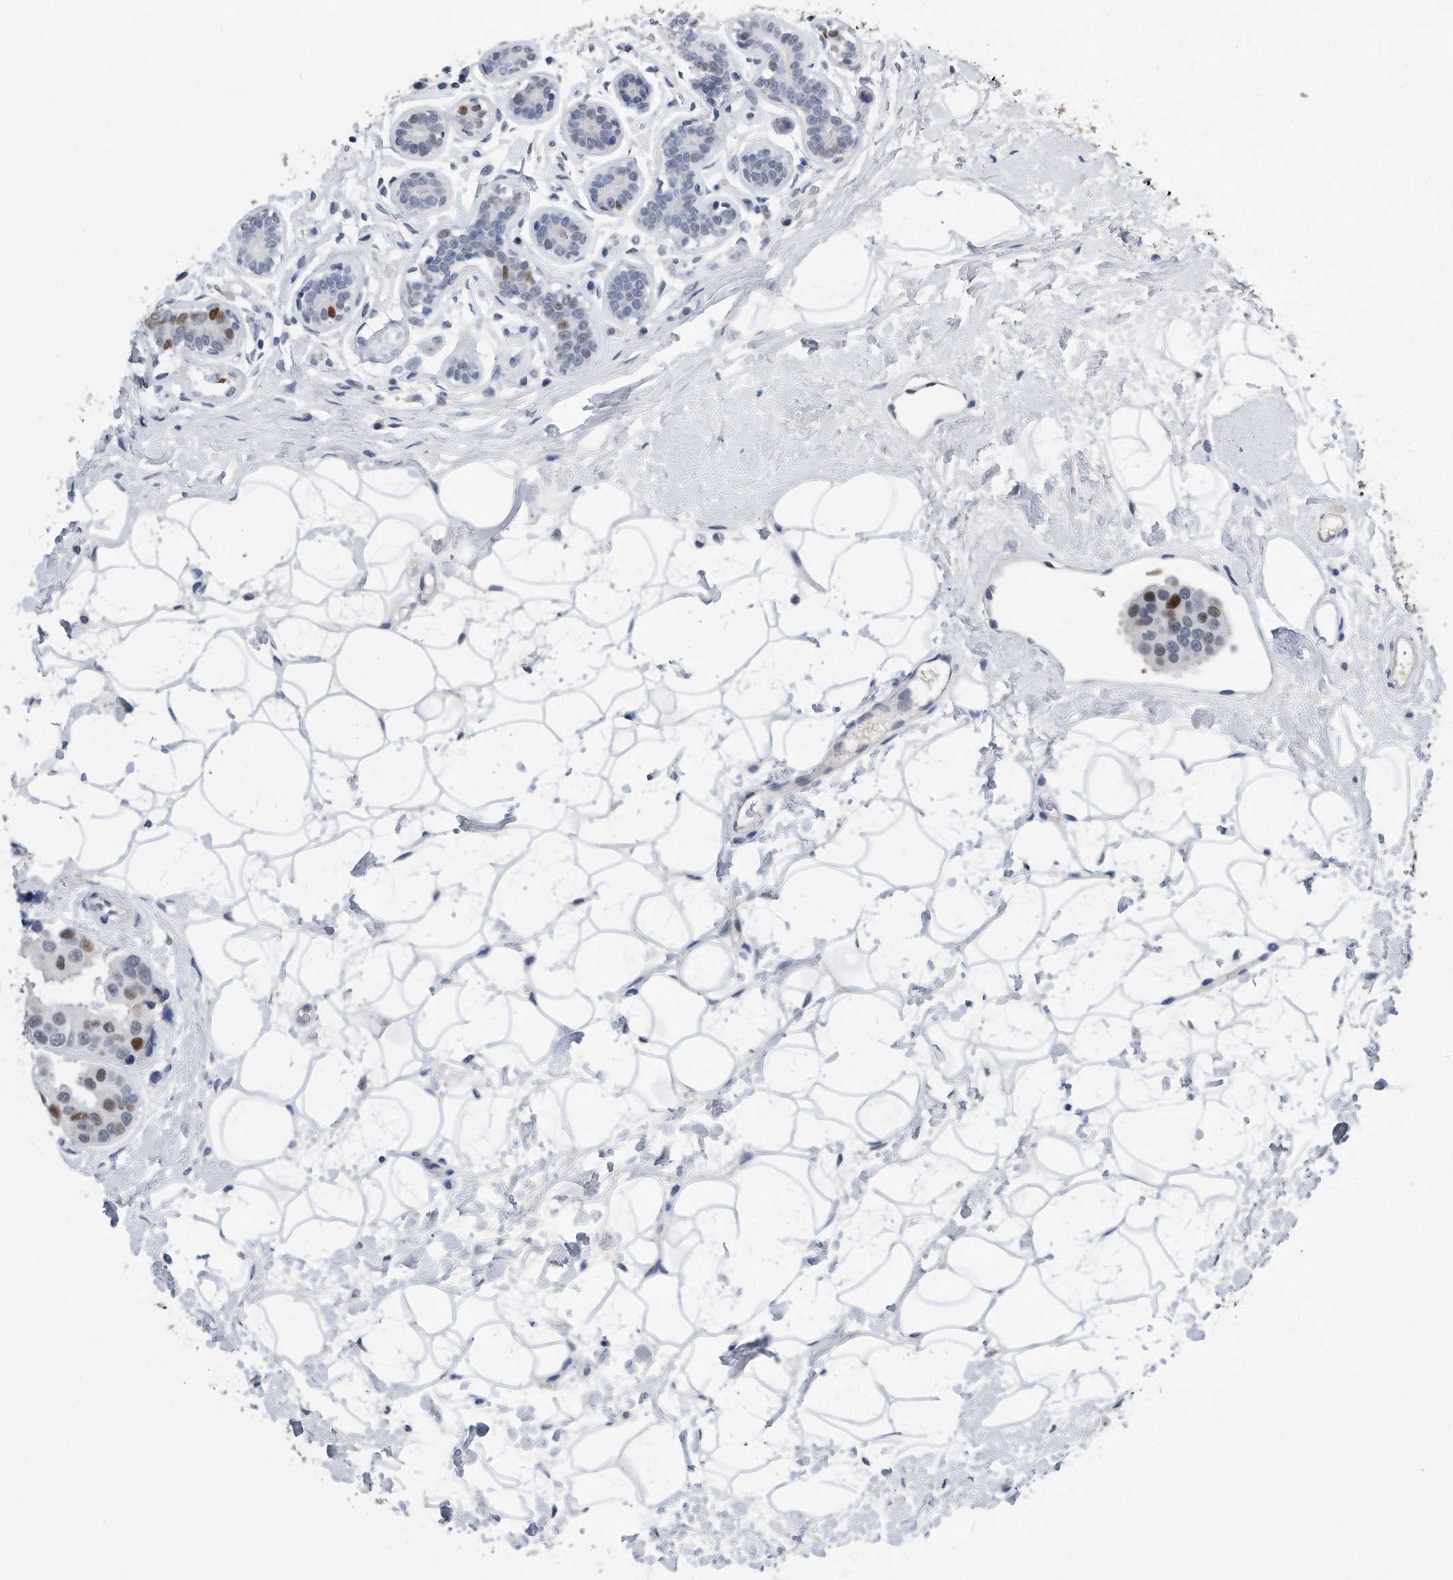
{"staining": {"intensity": "strong", "quantity": "<25%", "location": "nuclear"}, "tissue": "breast cancer", "cell_type": "Tumor cells", "image_type": "cancer", "snomed": [{"axis": "morphology", "description": "Normal tissue, NOS"}, {"axis": "morphology", "description": "Duct carcinoma"}, {"axis": "topography", "description": "Breast"}], "caption": "Immunohistochemical staining of human breast invasive ductal carcinoma exhibits medium levels of strong nuclear expression in approximately <25% of tumor cells.", "gene": "PCNA", "patient": {"sex": "female", "age": 39}}